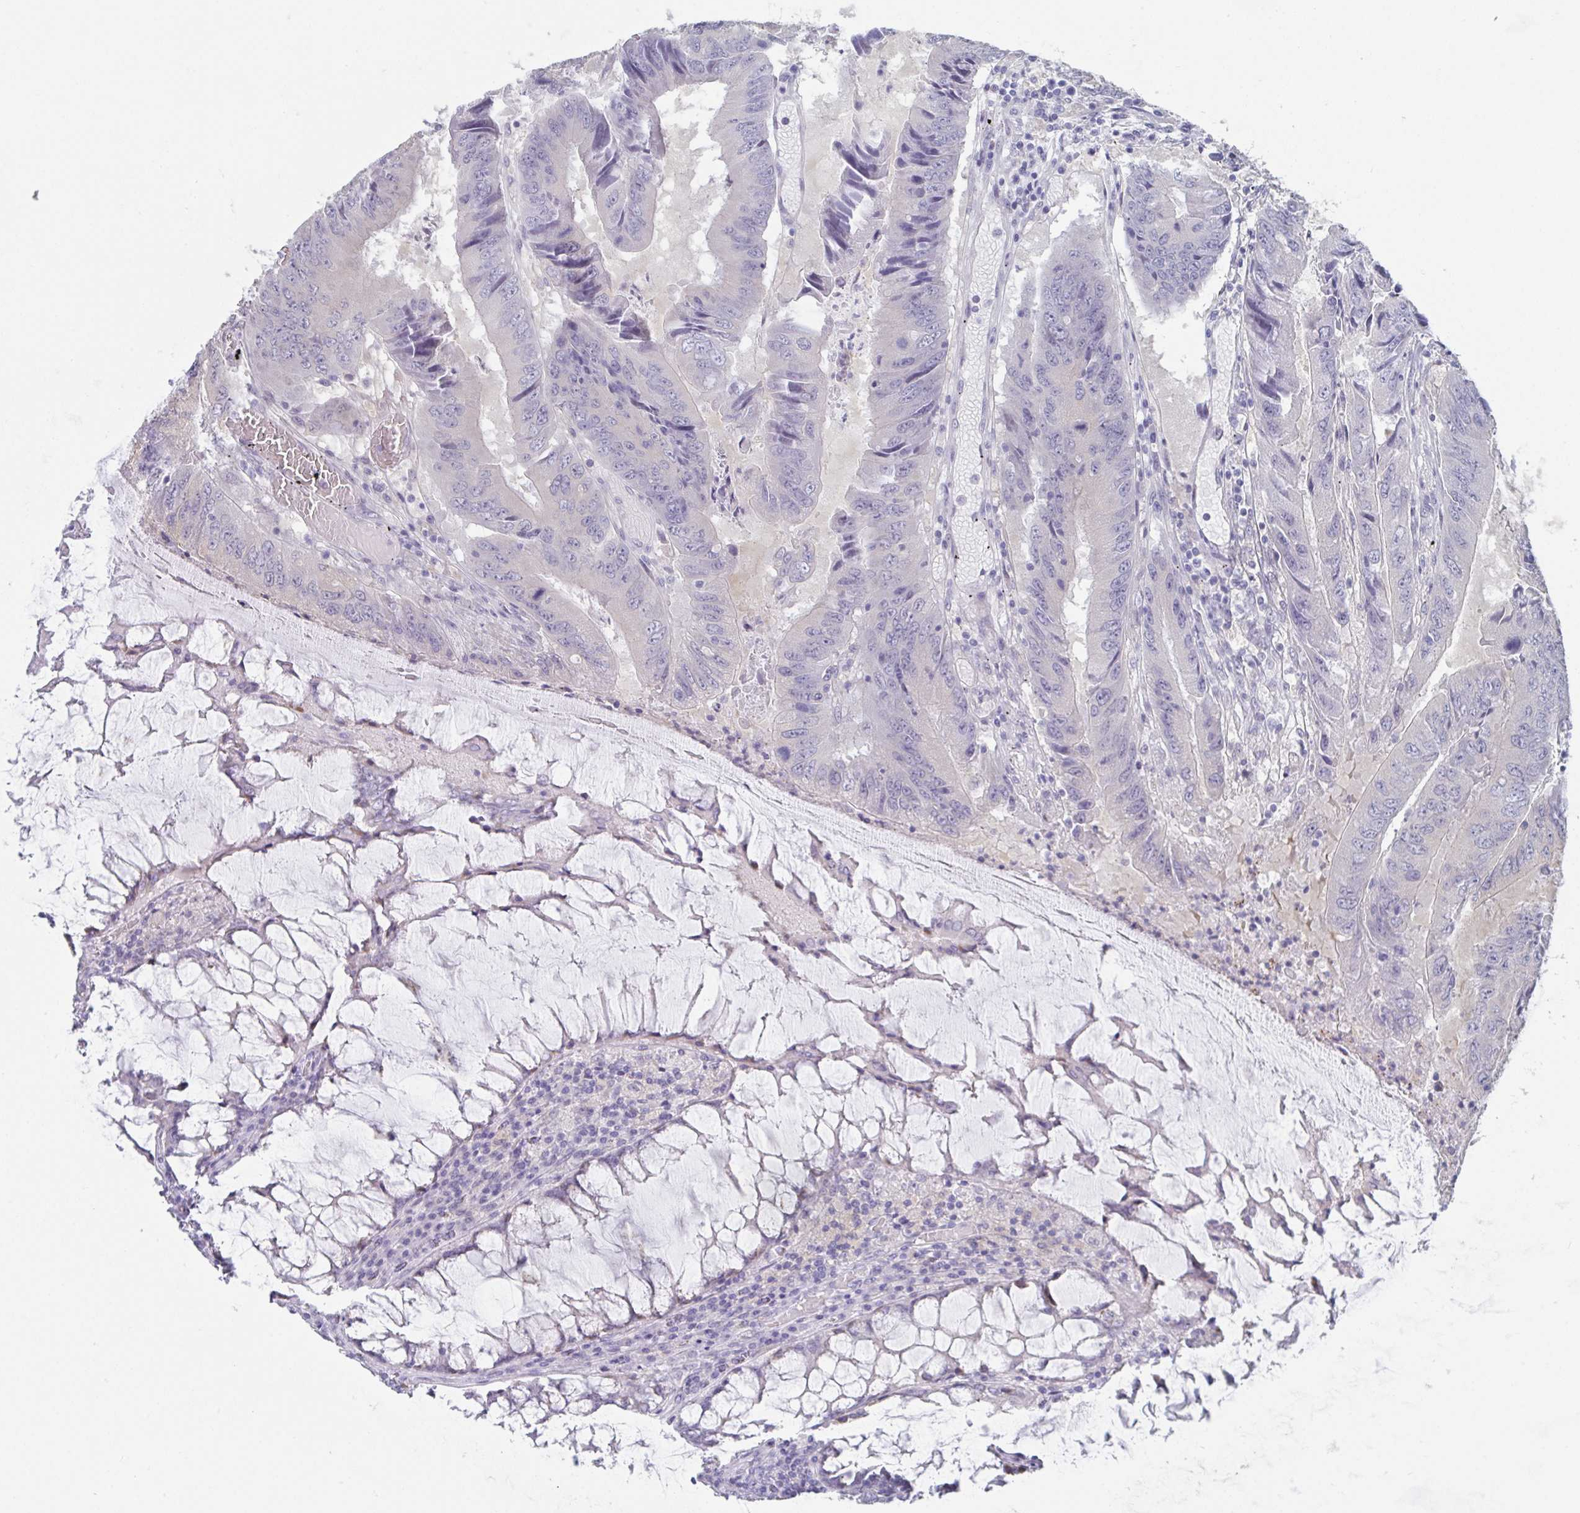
{"staining": {"intensity": "negative", "quantity": "none", "location": "none"}, "tissue": "colorectal cancer", "cell_type": "Tumor cells", "image_type": "cancer", "snomed": [{"axis": "morphology", "description": "Adenocarcinoma, NOS"}, {"axis": "topography", "description": "Colon"}], "caption": "A micrograph of human colorectal adenocarcinoma is negative for staining in tumor cells.", "gene": "PTPRD", "patient": {"sex": "male", "age": 53}}